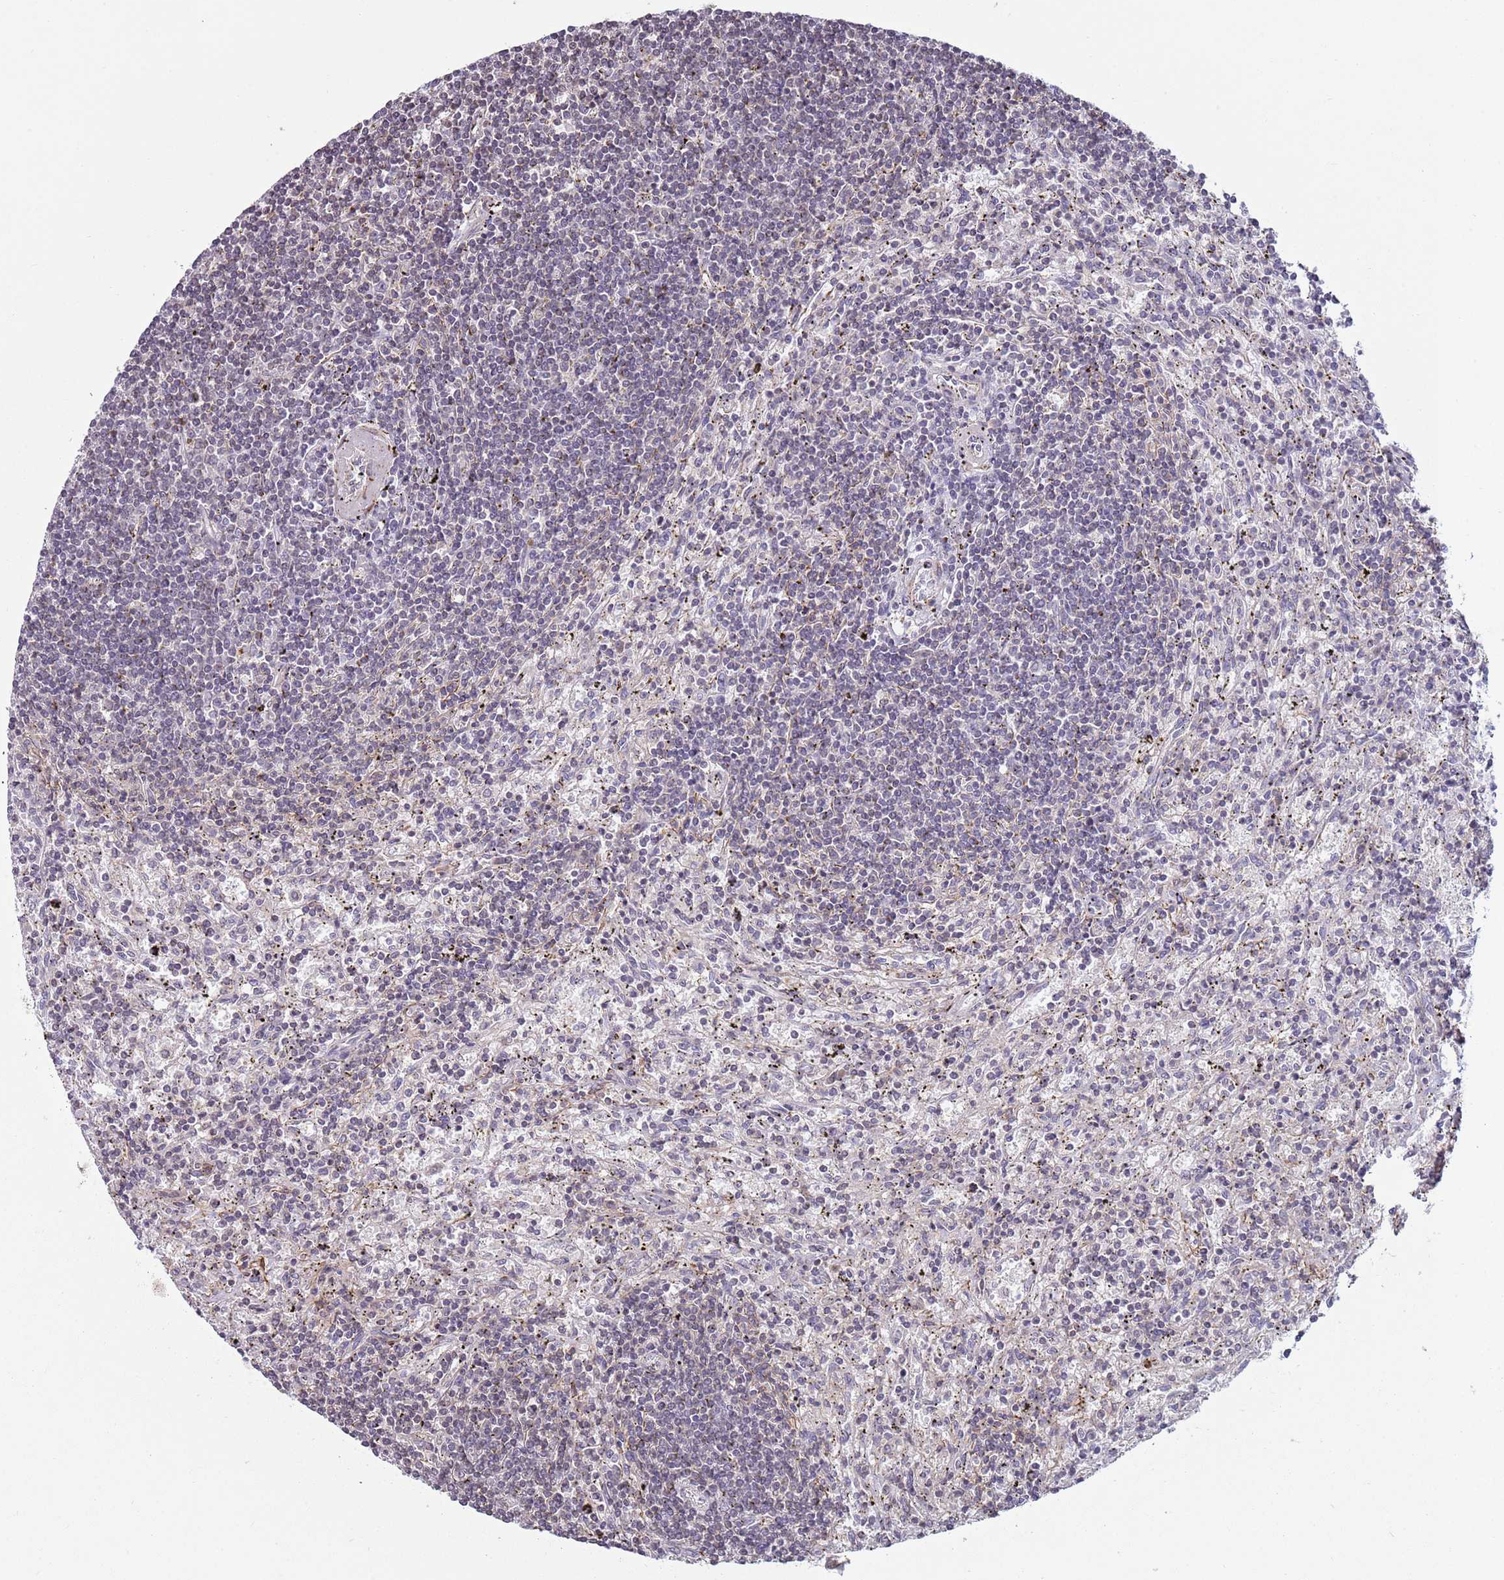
{"staining": {"intensity": "negative", "quantity": "none", "location": "none"}, "tissue": "lymphoma", "cell_type": "Tumor cells", "image_type": "cancer", "snomed": [{"axis": "morphology", "description": "Malignant lymphoma, non-Hodgkin's type, Low grade"}, {"axis": "topography", "description": "Spleen"}], "caption": "A histopathology image of lymphoma stained for a protein displays no brown staining in tumor cells.", "gene": "SNAPC4", "patient": {"sex": "male", "age": 76}}